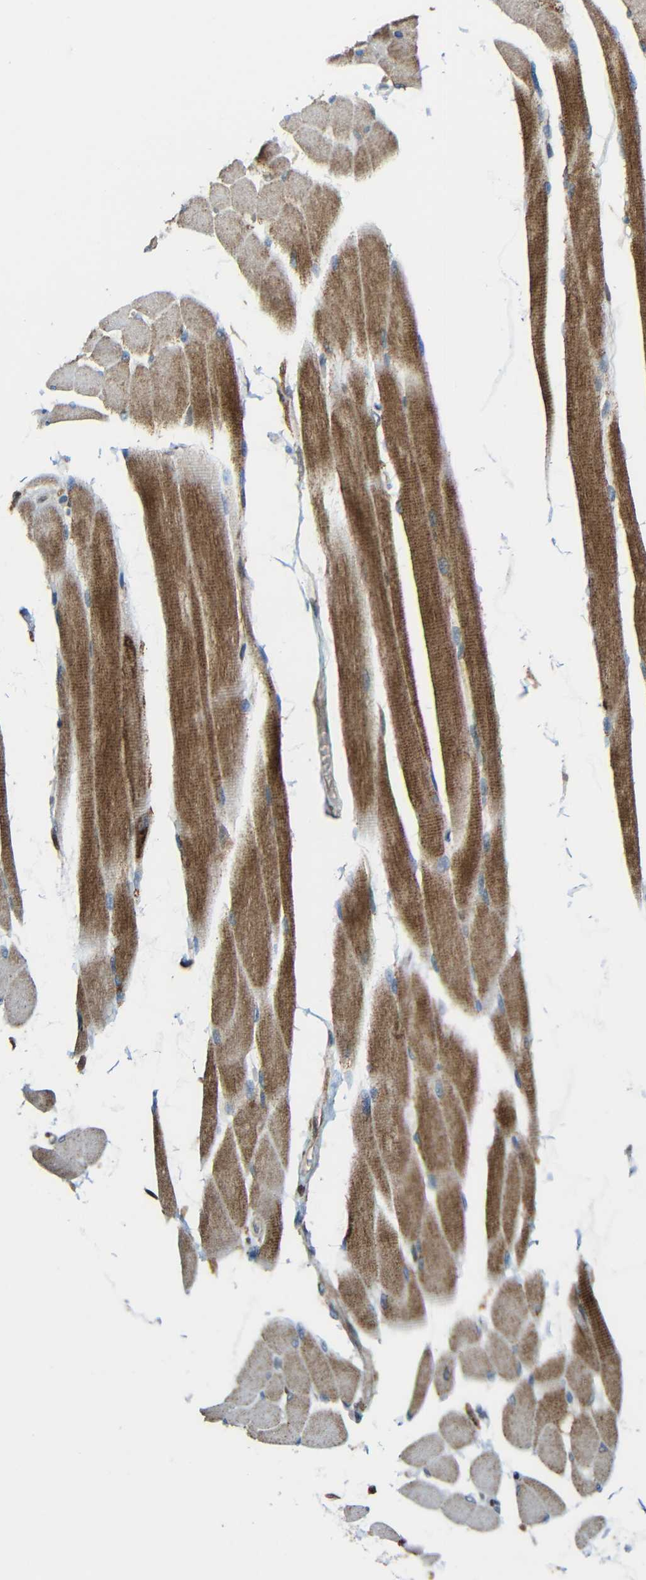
{"staining": {"intensity": "moderate", "quantity": ">75%", "location": "cytoplasmic/membranous"}, "tissue": "skeletal muscle", "cell_type": "Myocytes", "image_type": "normal", "snomed": [{"axis": "morphology", "description": "Normal tissue, NOS"}, {"axis": "topography", "description": "Skeletal muscle"}, {"axis": "topography", "description": "Oral tissue"}, {"axis": "topography", "description": "Peripheral nerve tissue"}], "caption": "IHC photomicrograph of normal skeletal muscle stained for a protein (brown), which reveals medium levels of moderate cytoplasmic/membranous expression in approximately >75% of myocytes.", "gene": "C1GALT1", "patient": {"sex": "female", "age": 84}}